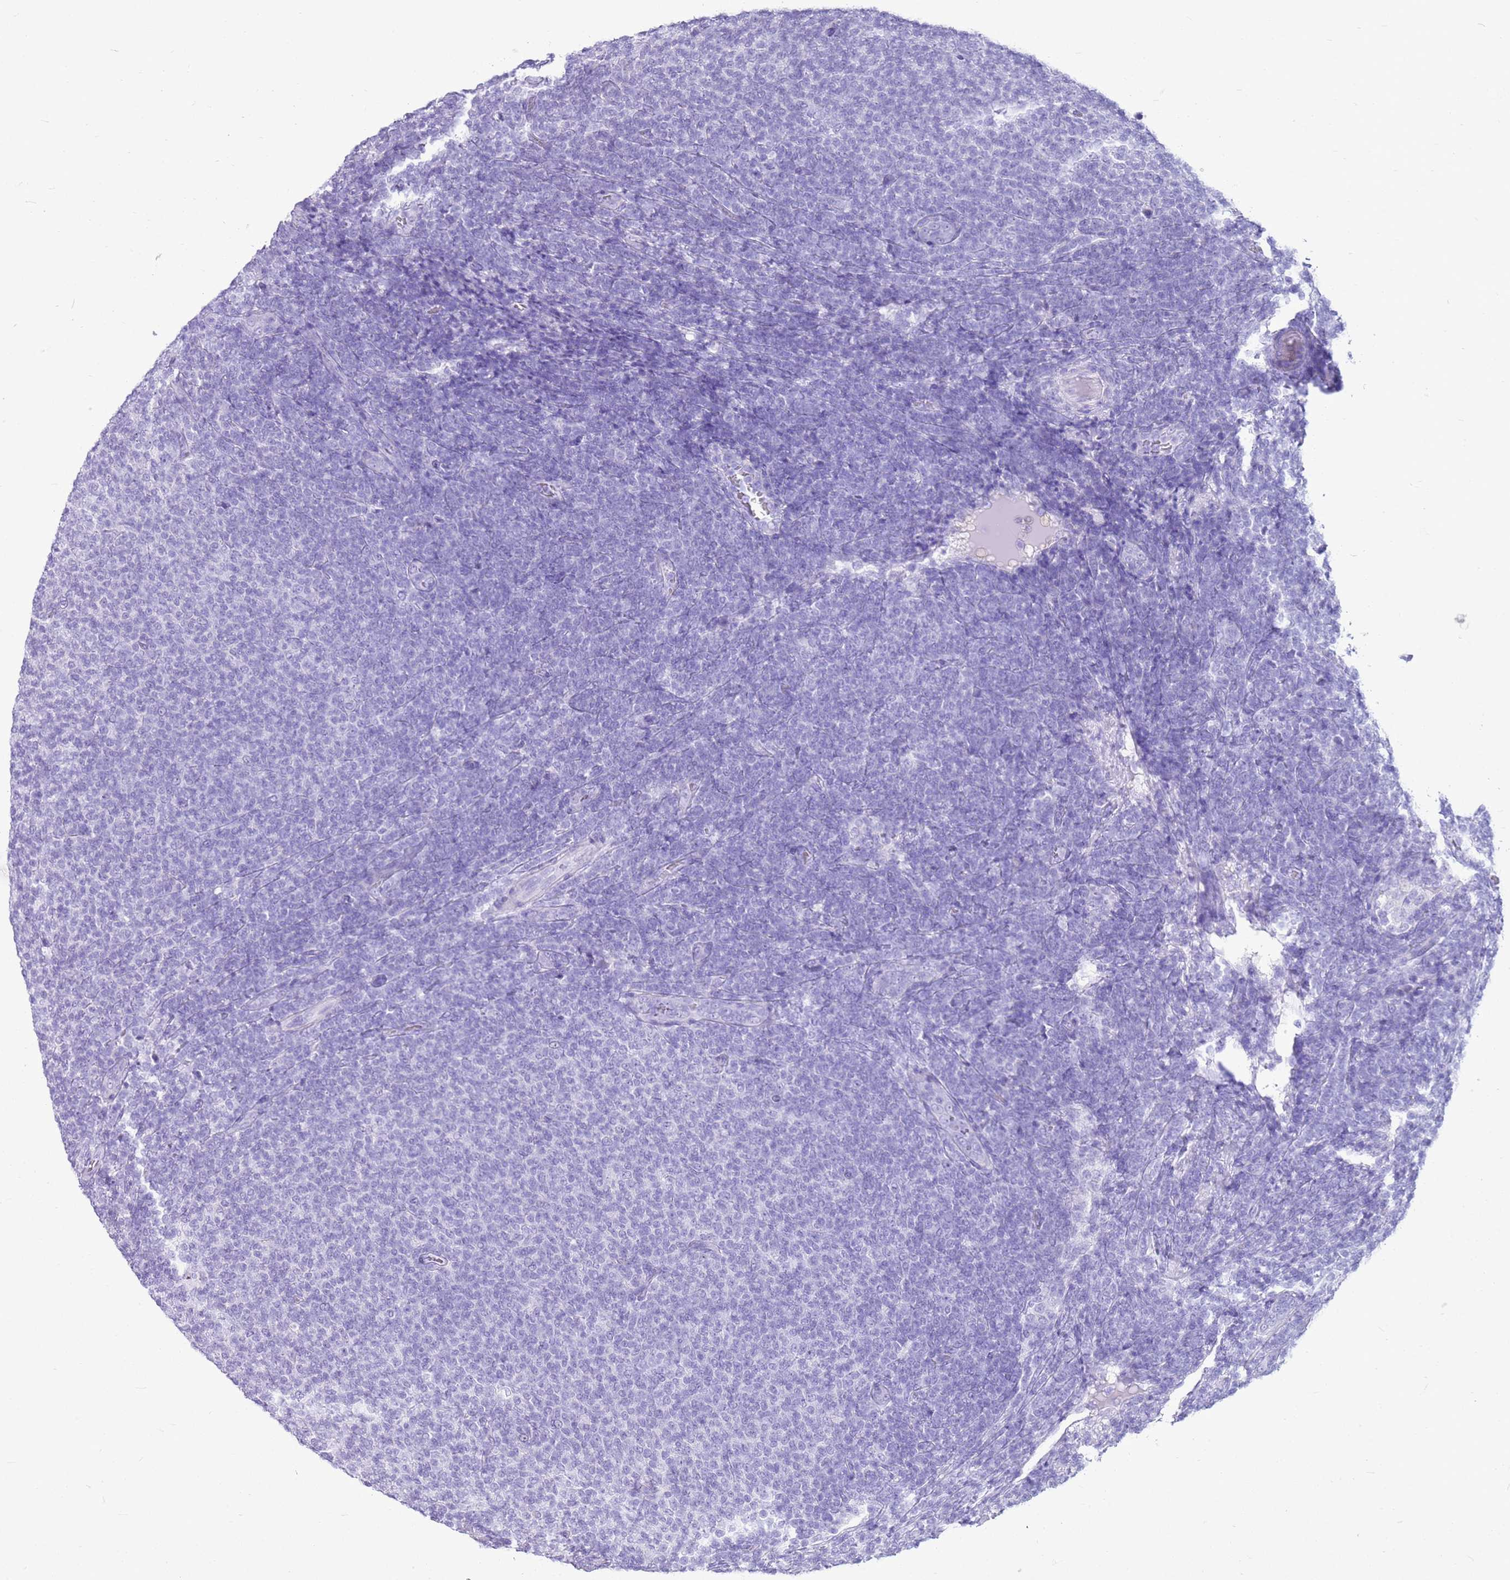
{"staining": {"intensity": "negative", "quantity": "none", "location": "none"}, "tissue": "lymphoma", "cell_type": "Tumor cells", "image_type": "cancer", "snomed": [{"axis": "morphology", "description": "Malignant lymphoma, non-Hodgkin's type, Low grade"}, {"axis": "topography", "description": "Lymph node"}], "caption": "Immunohistochemistry (IHC) photomicrograph of malignant lymphoma, non-Hodgkin's type (low-grade) stained for a protein (brown), which exhibits no staining in tumor cells. (DAB immunohistochemistry (IHC), high magnification).", "gene": "CA8", "patient": {"sex": "male", "age": 66}}